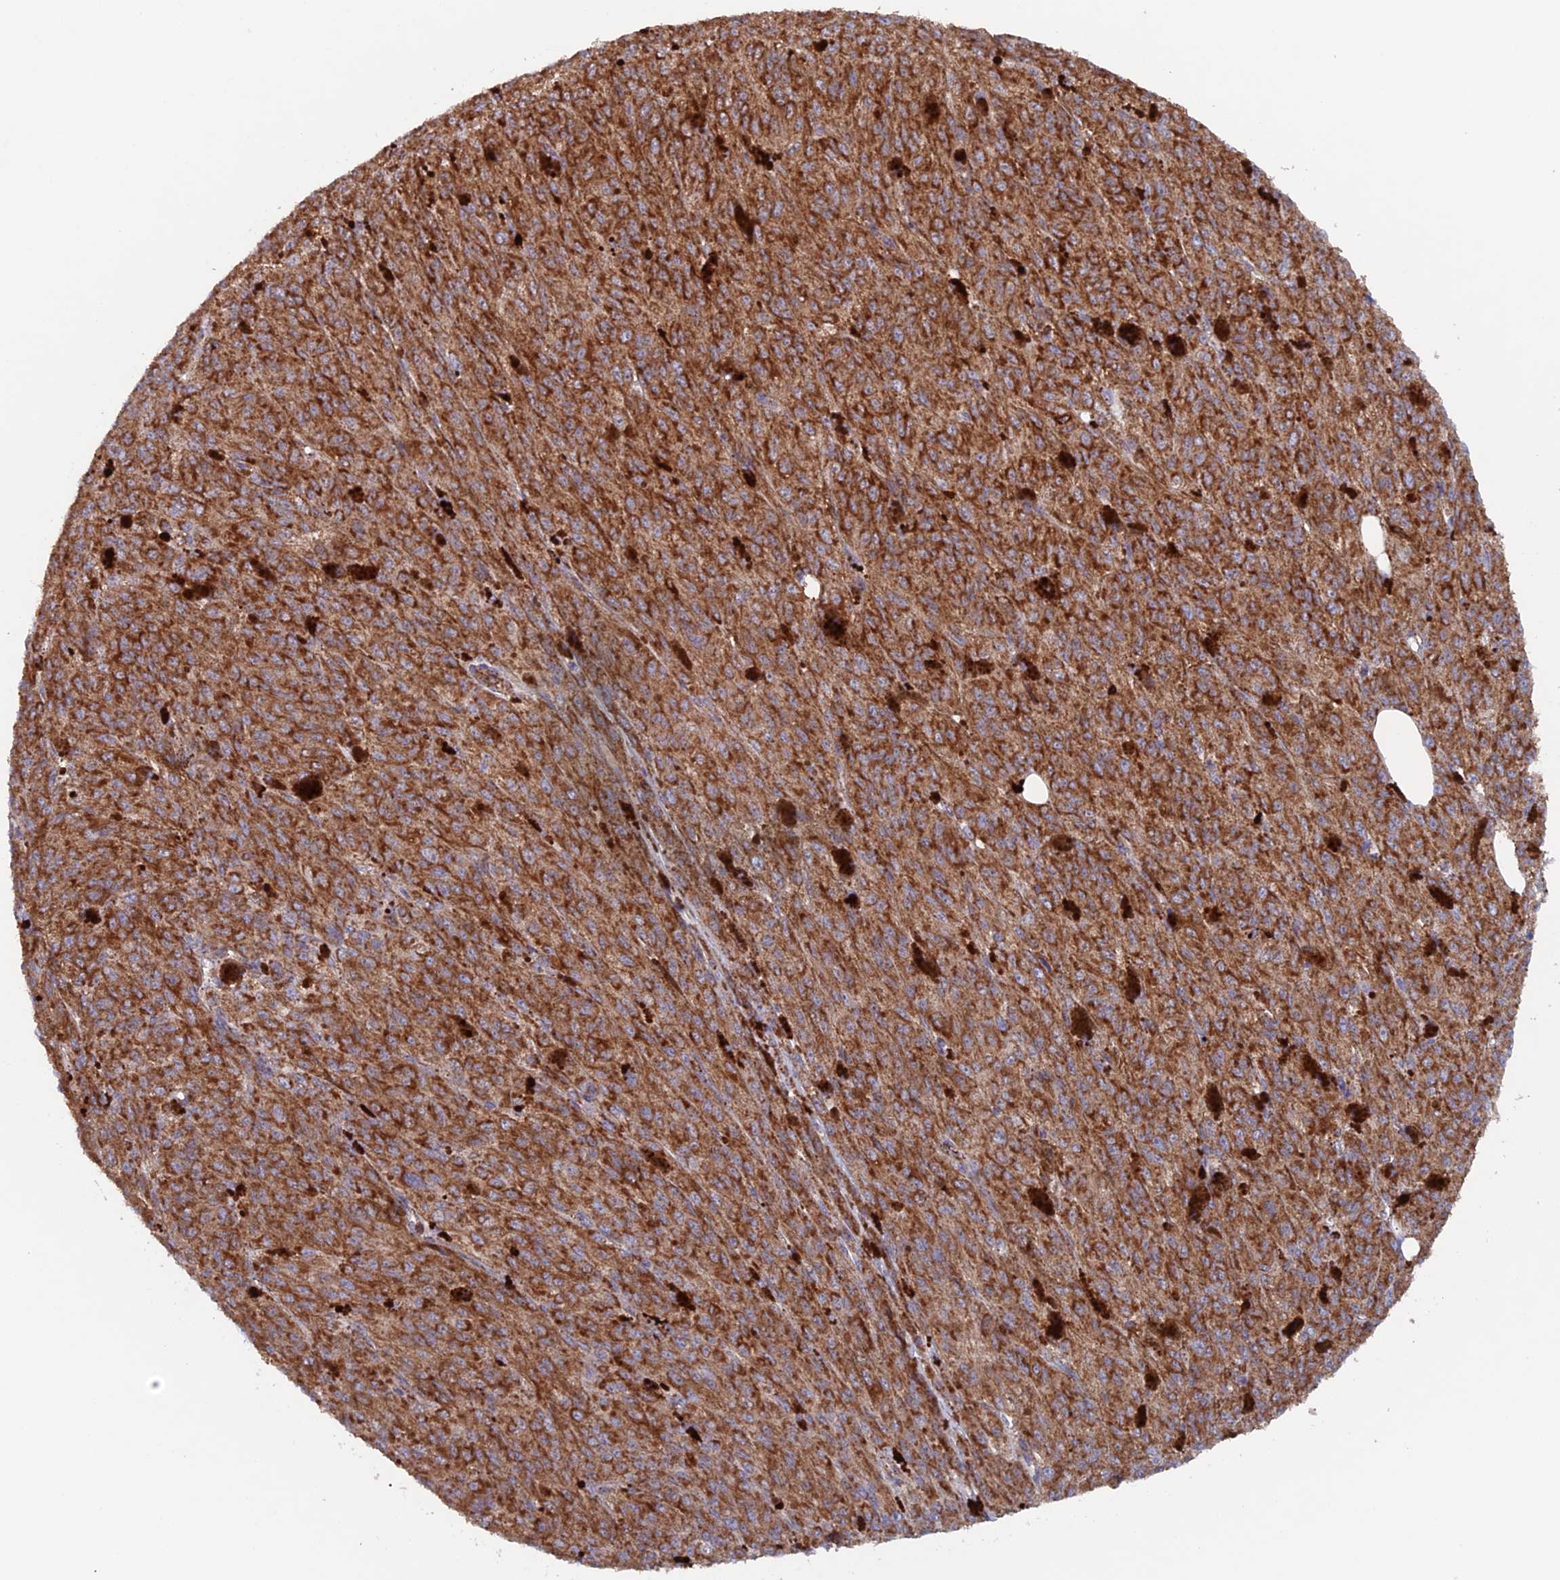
{"staining": {"intensity": "strong", "quantity": ">75%", "location": "cytoplasmic/membranous"}, "tissue": "melanoma", "cell_type": "Tumor cells", "image_type": "cancer", "snomed": [{"axis": "morphology", "description": "Malignant melanoma, NOS"}, {"axis": "topography", "description": "Skin"}], "caption": "Protein staining shows strong cytoplasmic/membranous expression in approximately >75% of tumor cells in melanoma. The staining is performed using DAB (3,3'-diaminobenzidine) brown chromogen to label protein expression. The nuclei are counter-stained blue using hematoxylin.", "gene": "MRPL1", "patient": {"sex": "female", "age": 52}}